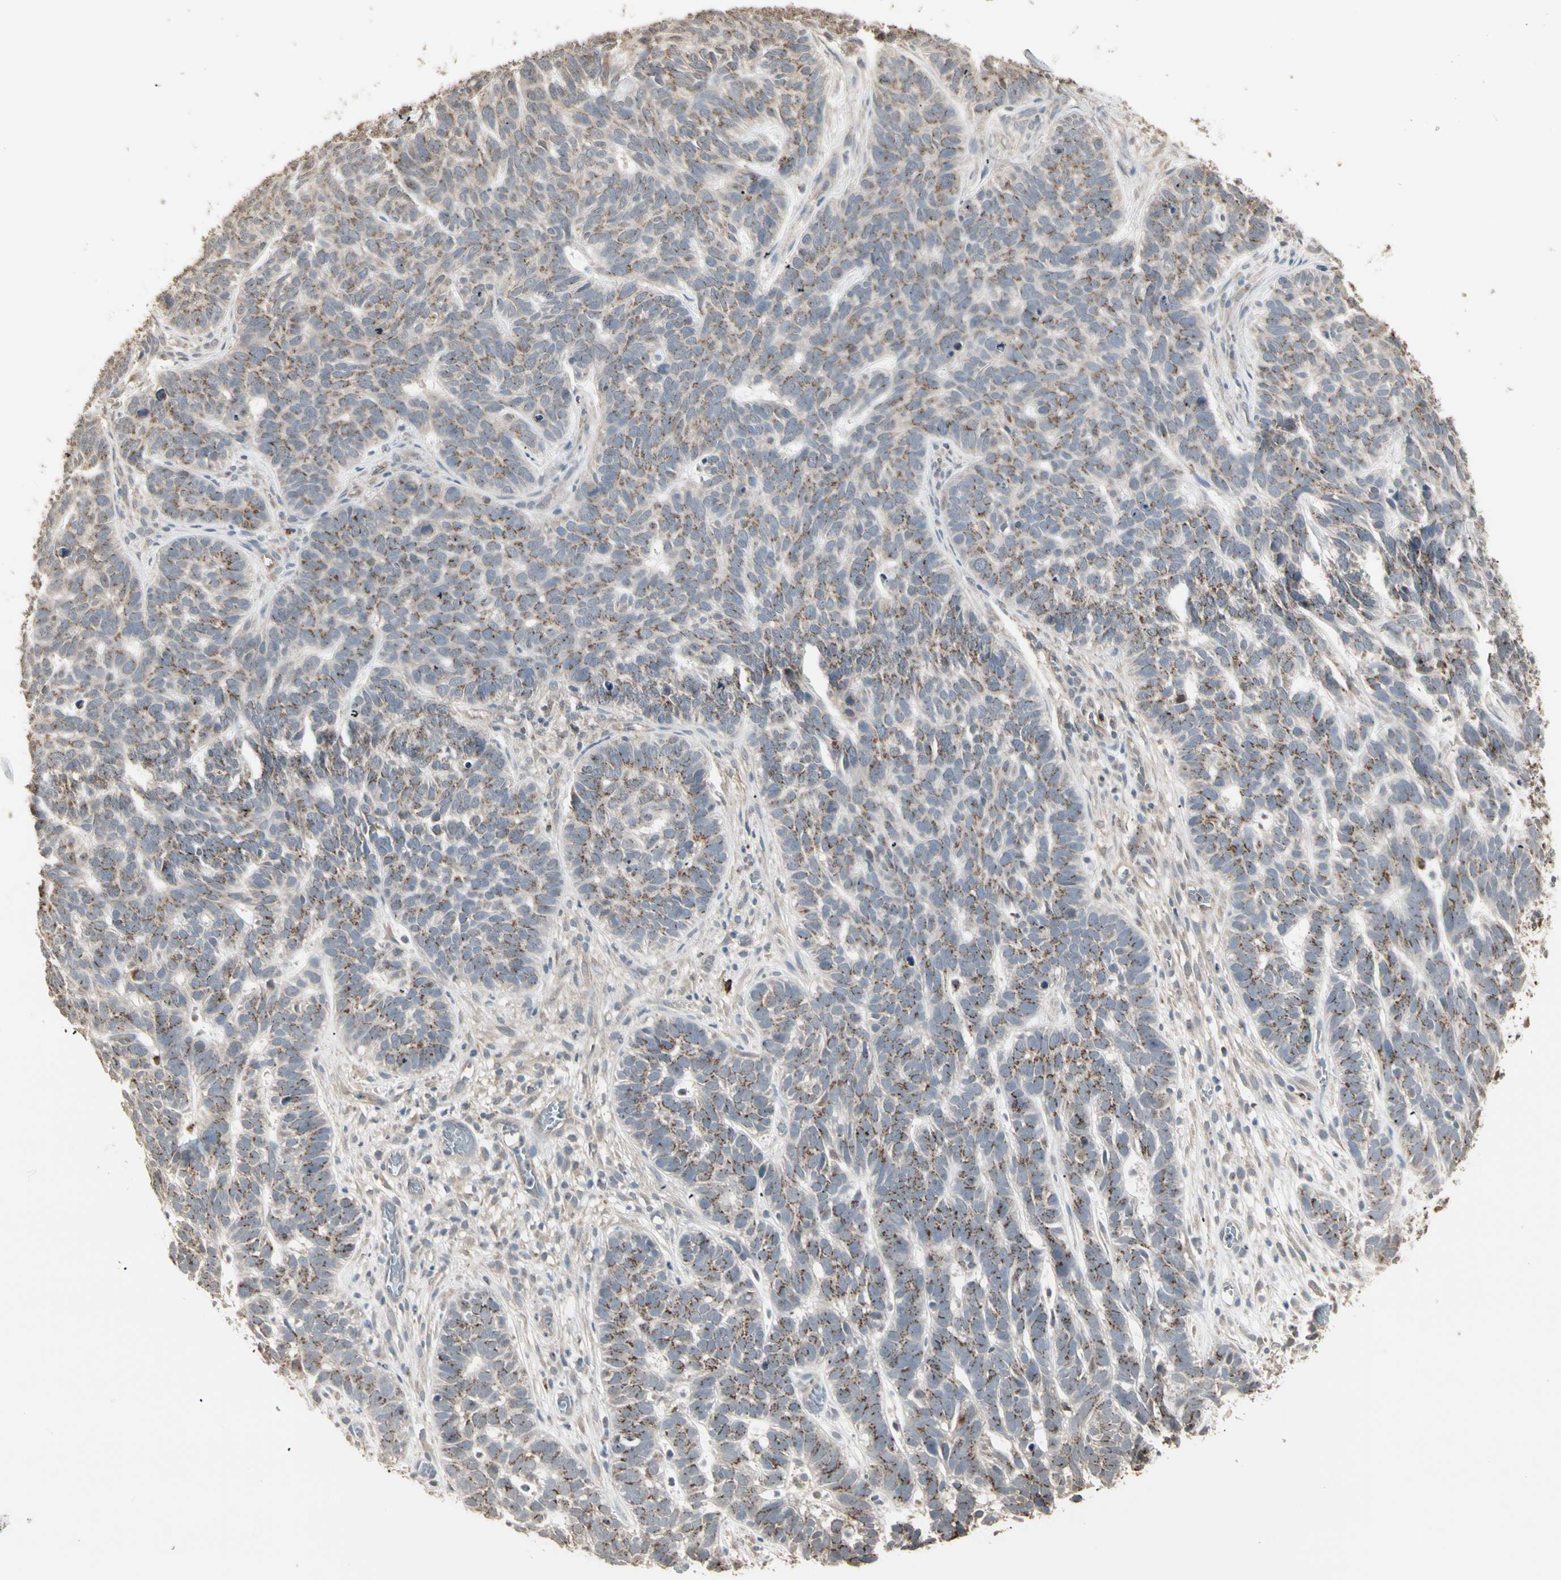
{"staining": {"intensity": "moderate", "quantity": "25%-75%", "location": "cytoplasmic/membranous"}, "tissue": "skin cancer", "cell_type": "Tumor cells", "image_type": "cancer", "snomed": [{"axis": "morphology", "description": "Basal cell carcinoma"}, {"axis": "topography", "description": "Skin"}], "caption": "Protein expression analysis of human basal cell carcinoma (skin) reveals moderate cytoplasmic/membranous positivity in about 25%-75% of tumor cells.", "gene": "GALNT3", "patient": {"sex": "male", "age": 87}}